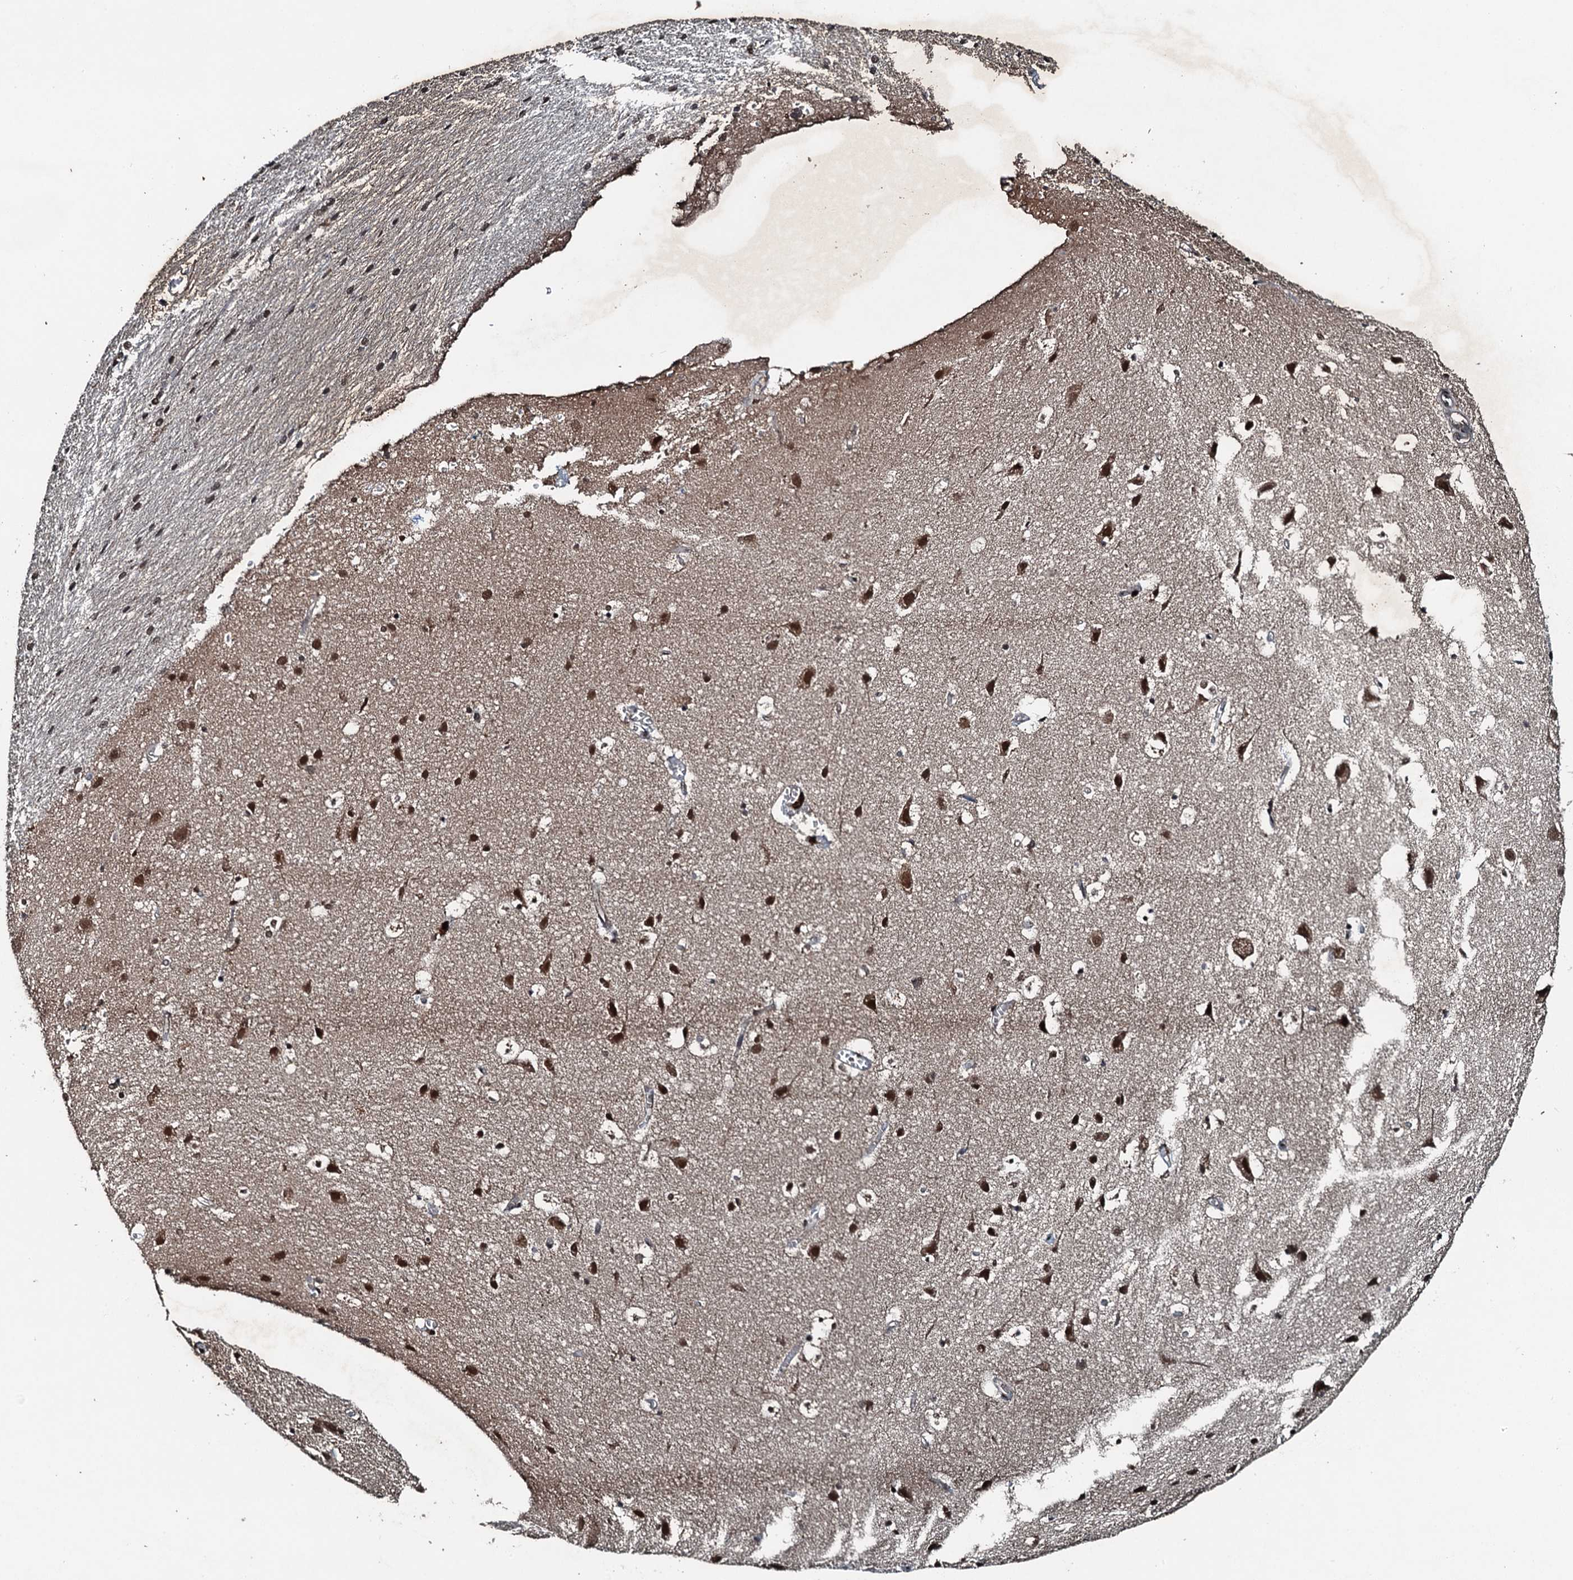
{"staining": {"intensity": "weak", "quantity": ">75%", "location": "cytoplasmic/membranous"}, "tissue": "cerebral cortex", "cell_type": "Endothelial cells", "image_type": "normal", "snomed": [{"axis": "morphology", "description": "Normal tissue, NOS"}, {"axis": "topography", "description": "Cerebral cortex"}], "caption": "IHC staining of unremarkable cerebral cortex, which exhibits low levels of weak cytoplasmic/membranous expression in approximately >75% of endothelial cells indicating weak cytoplasmic/membranous protein positivity. The staining was performed using DAB (3,3'-diaminobenzidine) (brown) for protein detection and nuclei were counterstained in hematoxylin (blue).", "gene": "UBXN6", "patient": {"sex": "male", "age": 54}}